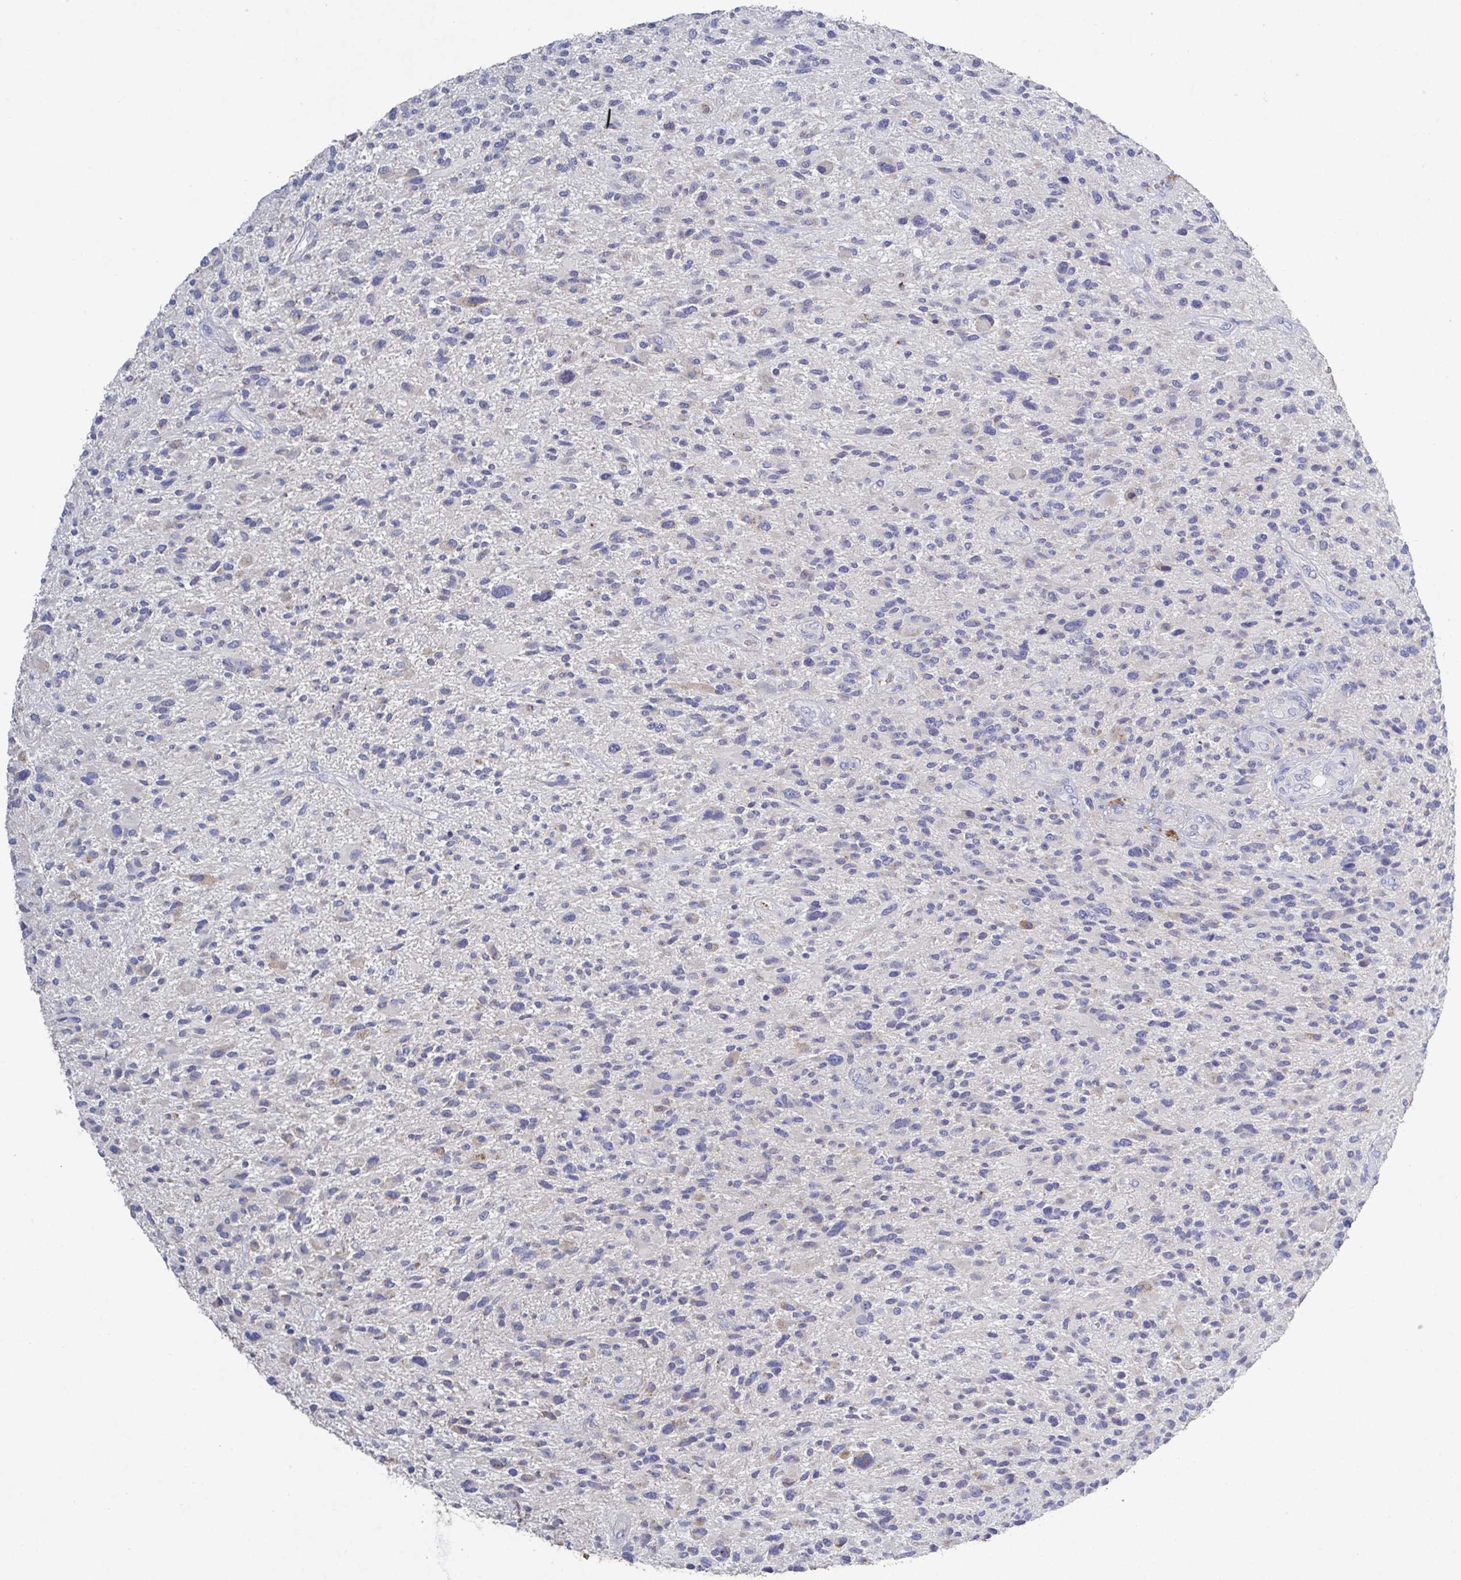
{"staining": {"intensity": "negative", "quantity": "none", "location": "none"}, "tissue": "glioma", "cell_type": "Tumor cells", "image_type": "cancer", "snomed": [{"axis": "morphology", "description": "Glioma, malignant, High grade"}, {"axis": "topography", "description": "Brain"}], "caption": "High magnification brightfield microscopy of malignant glioma (high-grade) stained with DAB (brown) and counterstained with hematoxylin (blue): tumor cells show no significant positivity.", "gene": "GALNT13", "patient": {"sex": "male", "age": 47}}